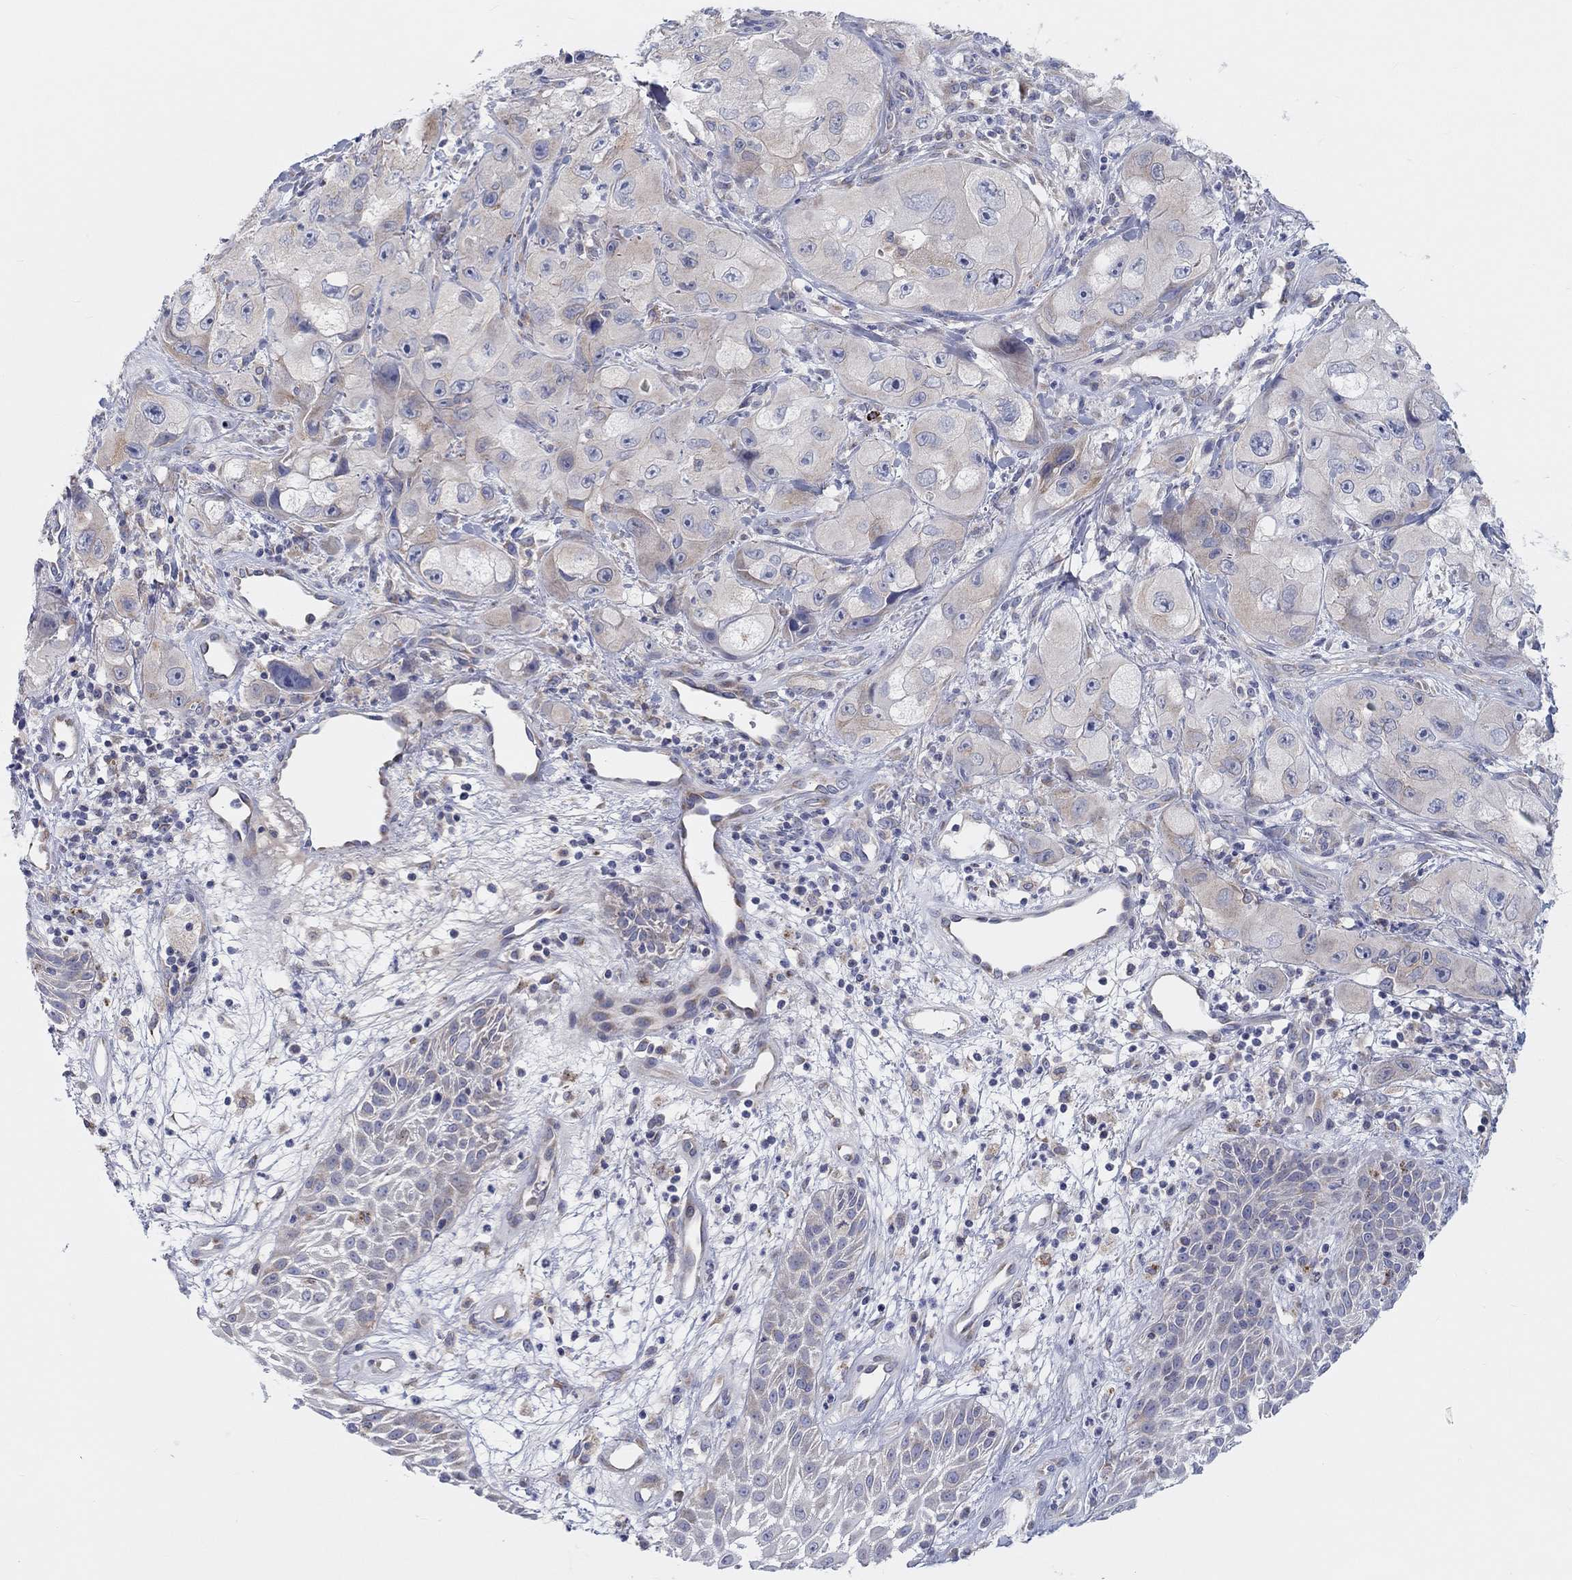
{"staining": {"intensity": "weak", "quantity": "<25%", "location": "cytoplasmic/membranous"}, "tissue": "skin cancer", "cell_type": "Tumor cells", "image_type": "cancer", "snomed": [{"axis": "morphology", "description": "Squamous cell carcinoma, NOS"}, {"axis": "topography", "description": "Skin"}, {"axis": "topography", "description": "Subcutis"}], "caption": "This is an IHC image of human squamous cell carcinoma (skin). There is no staining in tumor cells.", "gene": "BCO2", "patient": {"sex": "male", "age": 73}}